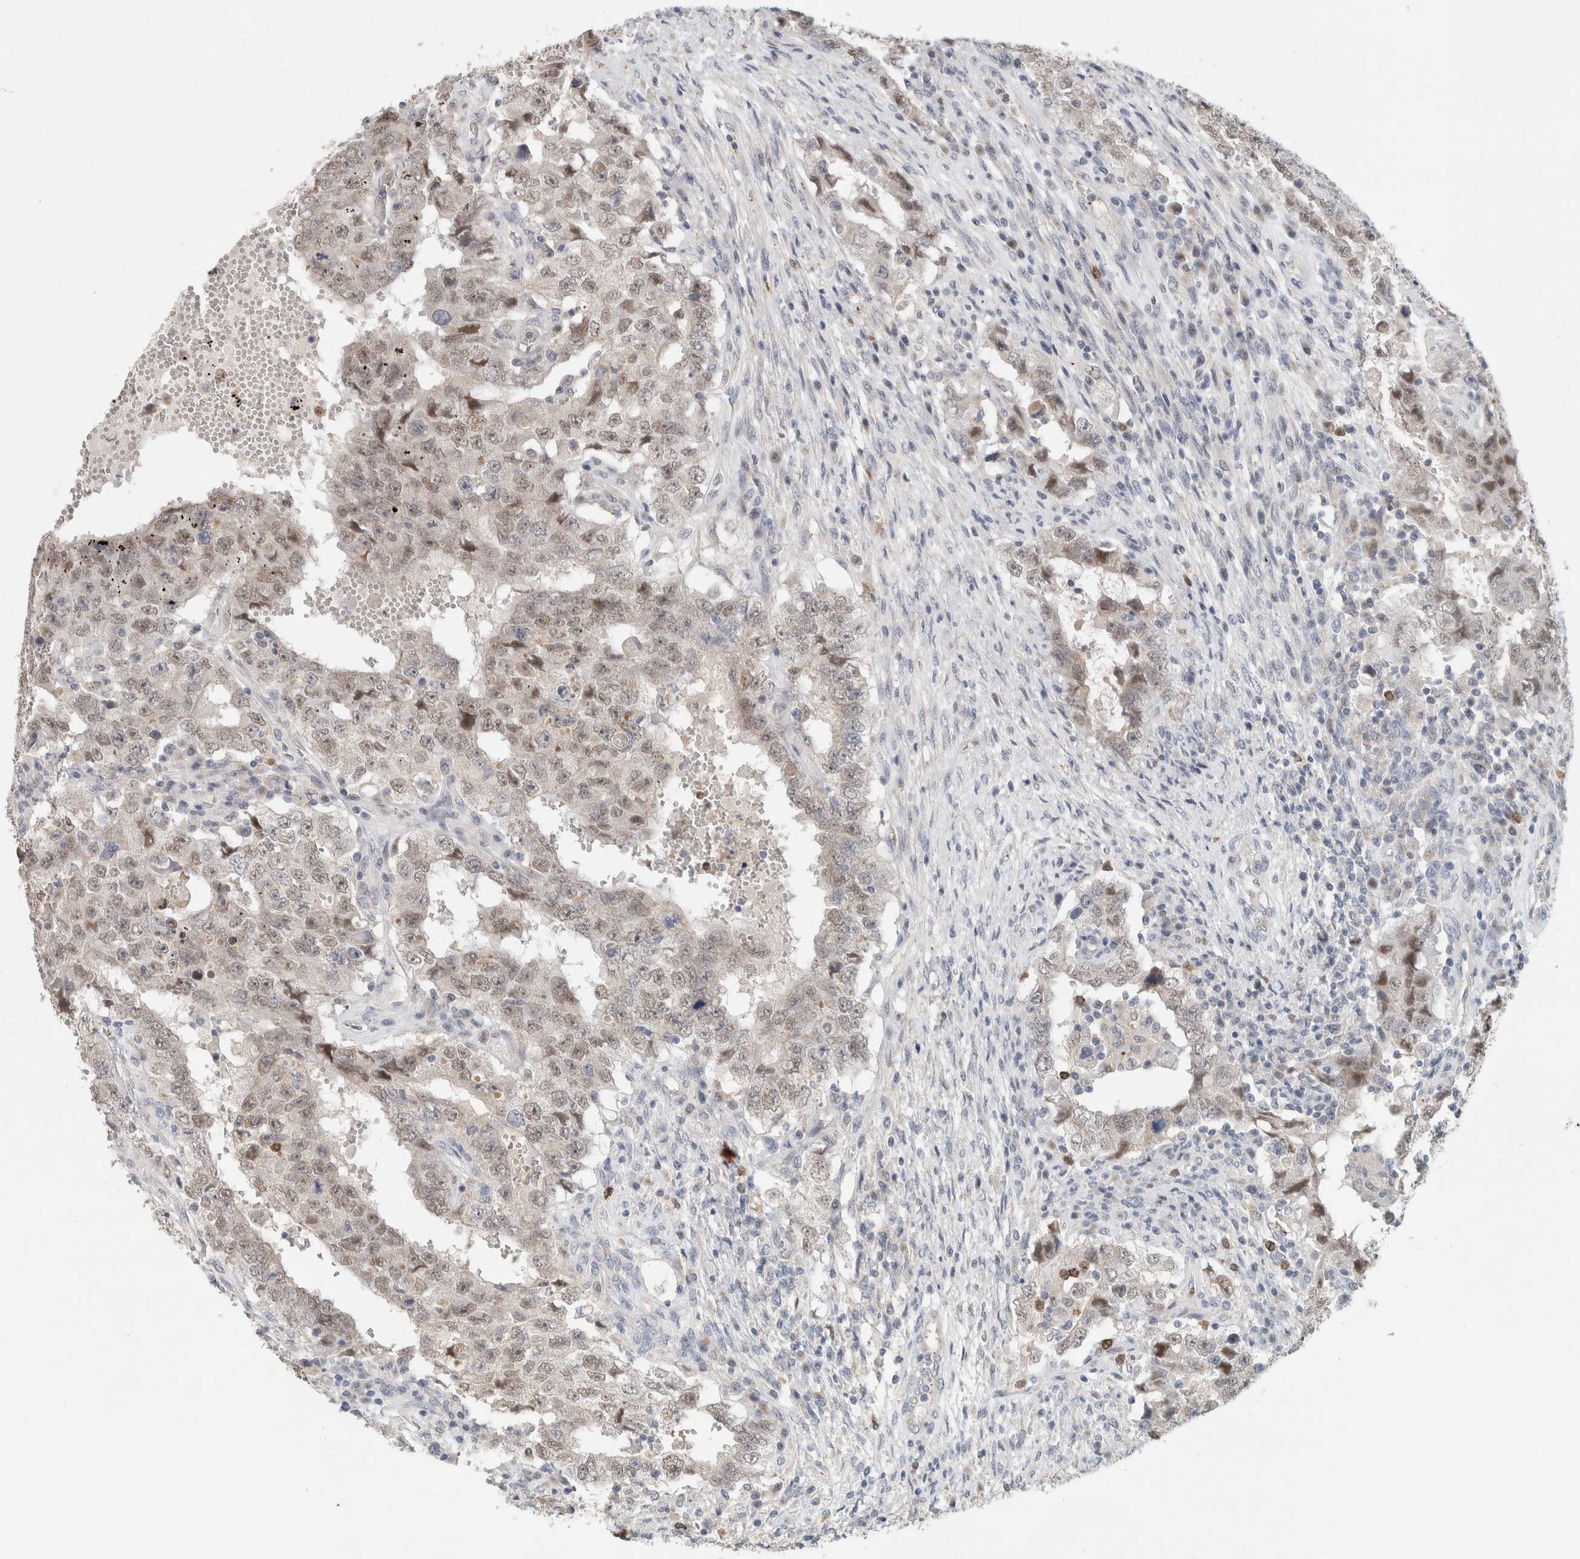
{"staining": {"intensity": "weak", "quantity": "25%-75%", "location": "nuclear"}, "tissue": "testis cancer", "cell_type": "Tumor cells", "image_type": "cancer", "snomed": [{"axis": "morphology", "description": "Carcinoma, Embryonal, NOS"}, {"axis": "topography", "description": "Testis"}], "caption": "Testis embryonal carcinoma tissue demonstrates weak nuclear expression in about 25%-75% of tumor cells, visualized by immunohistochemistry. (DAB (3,3'-diaminobenzidine) IHC with brightfield microscopy, high magnification).", "gene": "CRAT", "patient": {"sex": "male", "age": 26}}